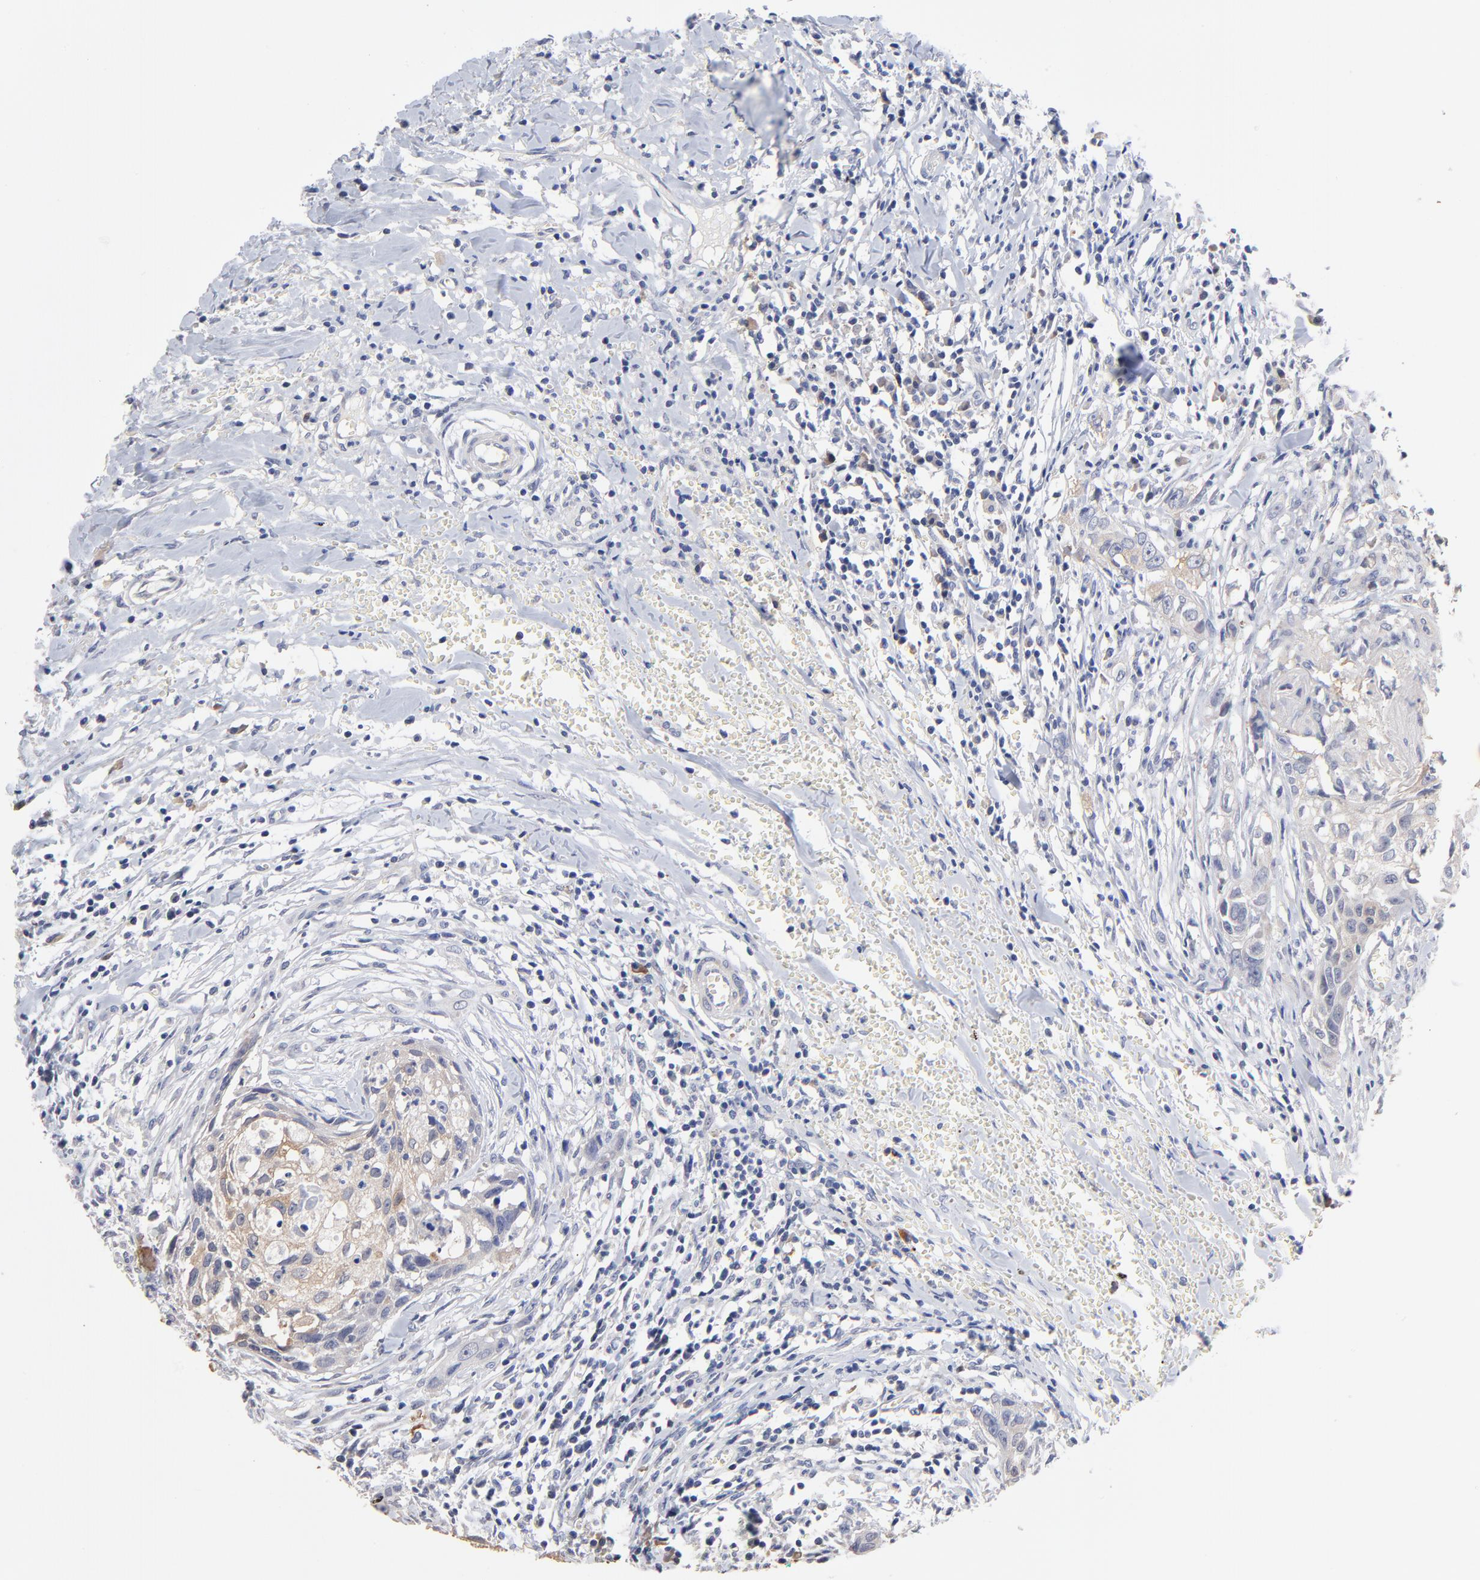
{"staining": {"intensity": "weak", "quantity": "25%-75%", "location": "cytoplasmic/membranous"}, "tissue": "head and neck cancer", "cell_type": "Tumor cells", "image_type": "cancer", "snomed": [{"axis": "morphology", "description": "Squamous cell carcinoma, NOS"}, {"axis": "topography", "description": "Head-Neck"}], "caption": "High-magnification brightfield microscopy of head and neck cancer stained with DAB (3,3'-diaminobenzidine) (brown) and counterstained with hematoxylin (blue). tumor cells exhibit weak cytoplasmic/membranous expression is present in about25%-75% of cells.", "gene": "TWNK", "patient": {"sex": "male", "age": 64}}